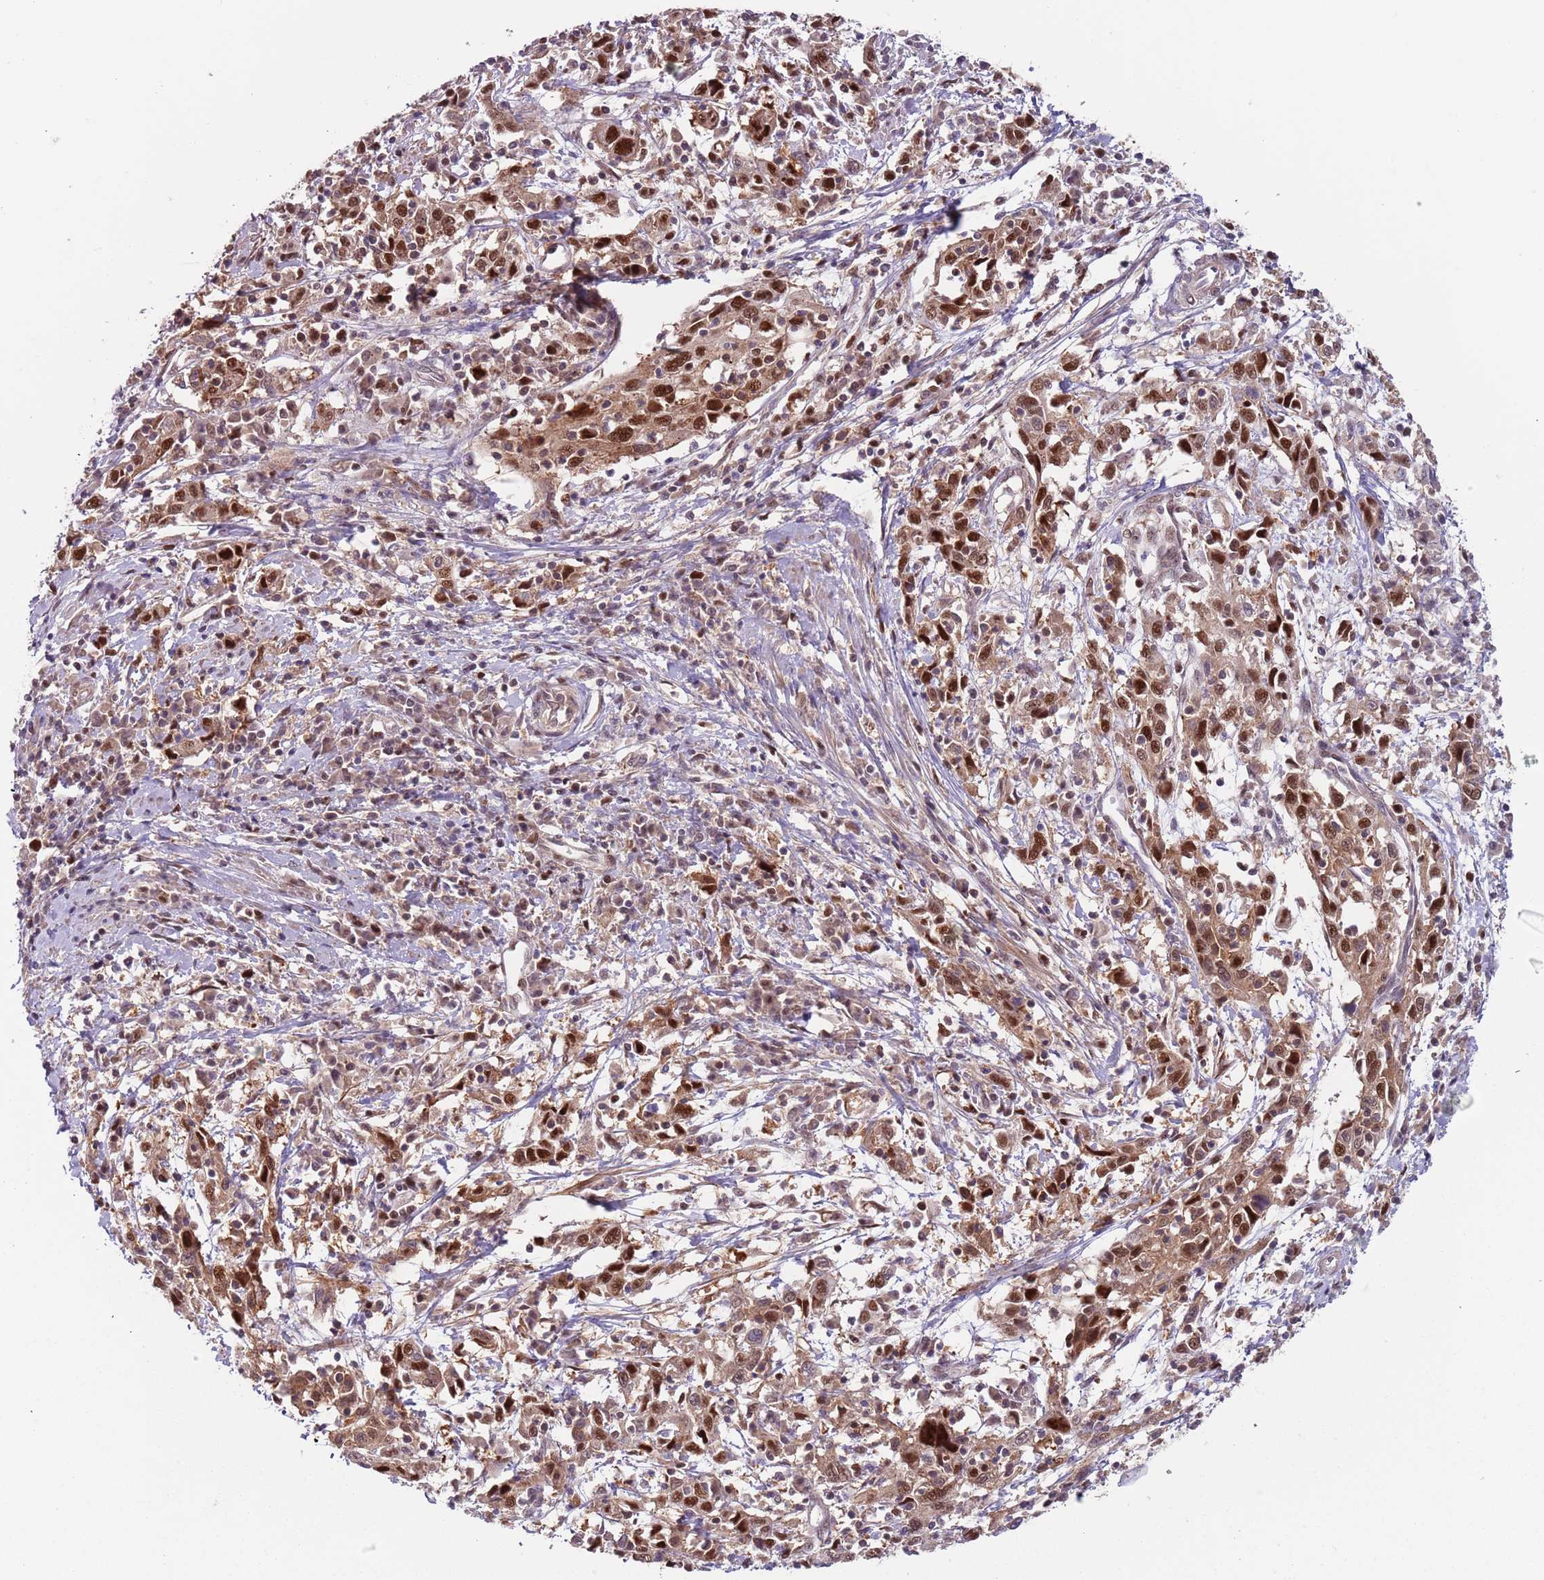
{"staining": {"intensity": "moderate", "quantity": ">75%", "location": "cytoplasmic/membranous,nuclear"}, "tissue": "cervical cancer", "cell_type": "Tumor cells", "image_type": "cancer", "snomed": [{"axis": "morphology", "description": "Squamous cell carcinoma, NOS"}, {"axis": "topography", "description": "Cervix"}], "caption": "Immunohistochemistry image of human cervical squamous cell carcinoma stained for a protein (brown), which displays medium levels of moderate cytoplasmic/membranous and nuclear expression in approximately >75% of tumor cells.", "gene": "RMND5B", "patient": {"sex": "female", "age": 46}}